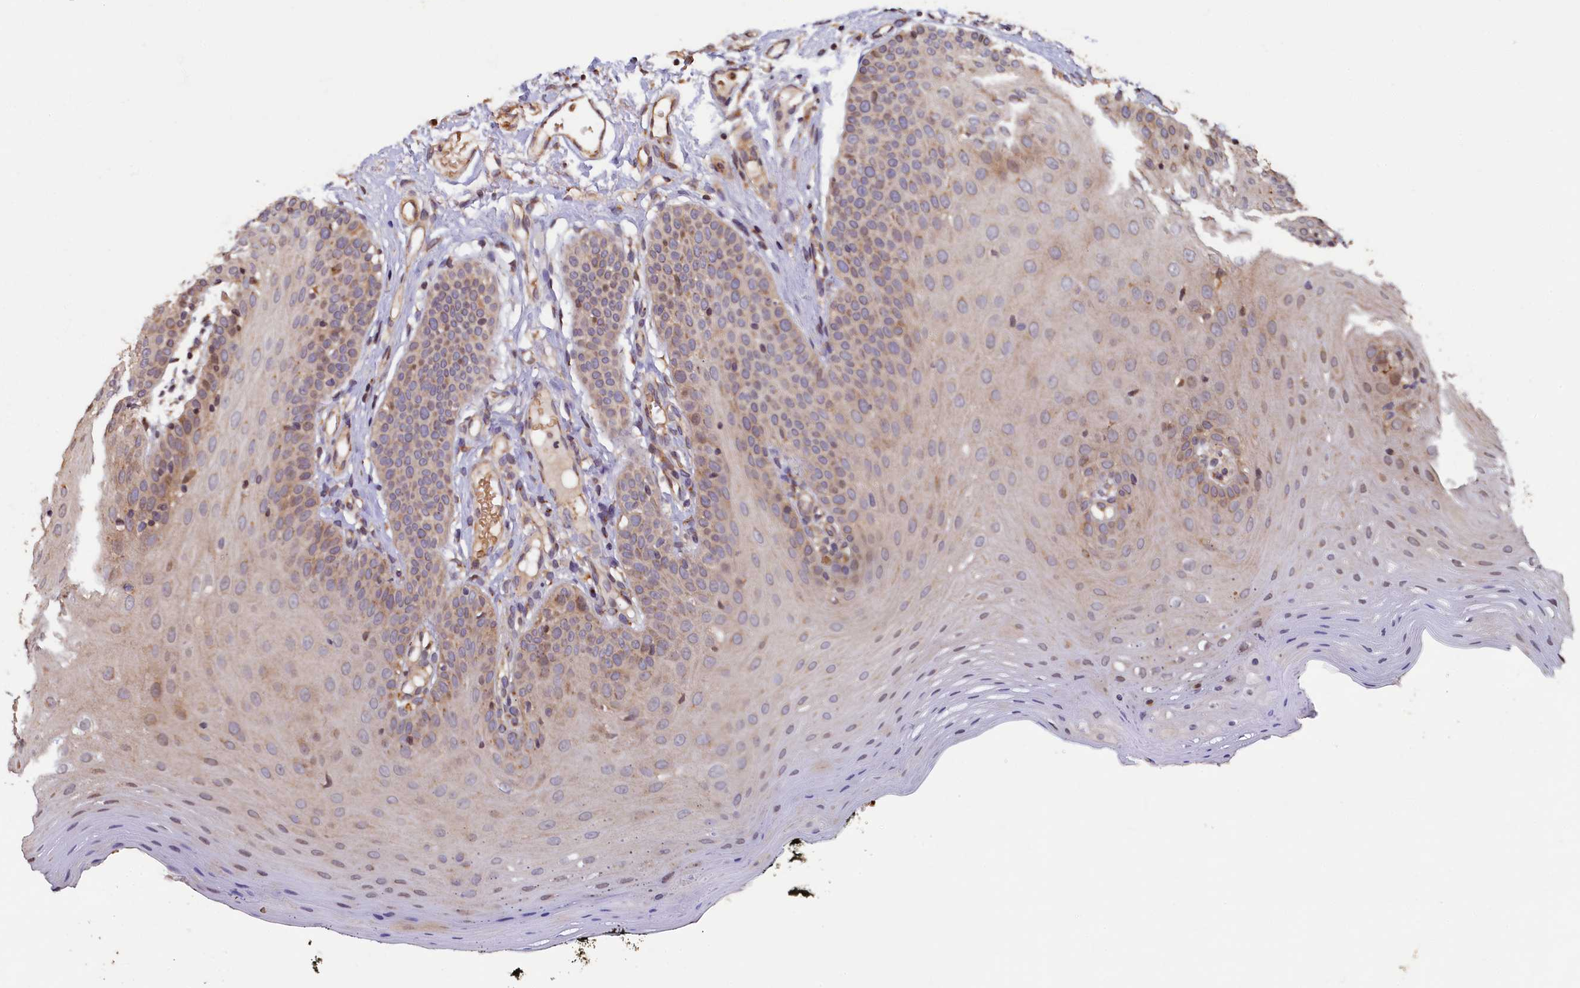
{"staining": {"intensity": "weak", "quantity": ">75%", "location": "cytoplasmic/membranous"}, "tissue": "oral mucosa", "cell_type": "Squamous epithelial cells", "image_type": "normal", "snomed": [{"axis": "morphology", "description": "Normal tissue, NOS"}, {"axis": "topography", "description": "Oral tissue"}], "caption": "Immunohistochemistry histopathology image of normal oral mucosa: human oral mucosa stained using IHC reveals low levels of weak protein expression localized specifically in the cytoplasmic/membranous of squamous epithelial cells, appearing as a cytoplasmic/membranous brown color.", "gene": "TMEM181", "patient": {"sex": "male", "age": 74}}